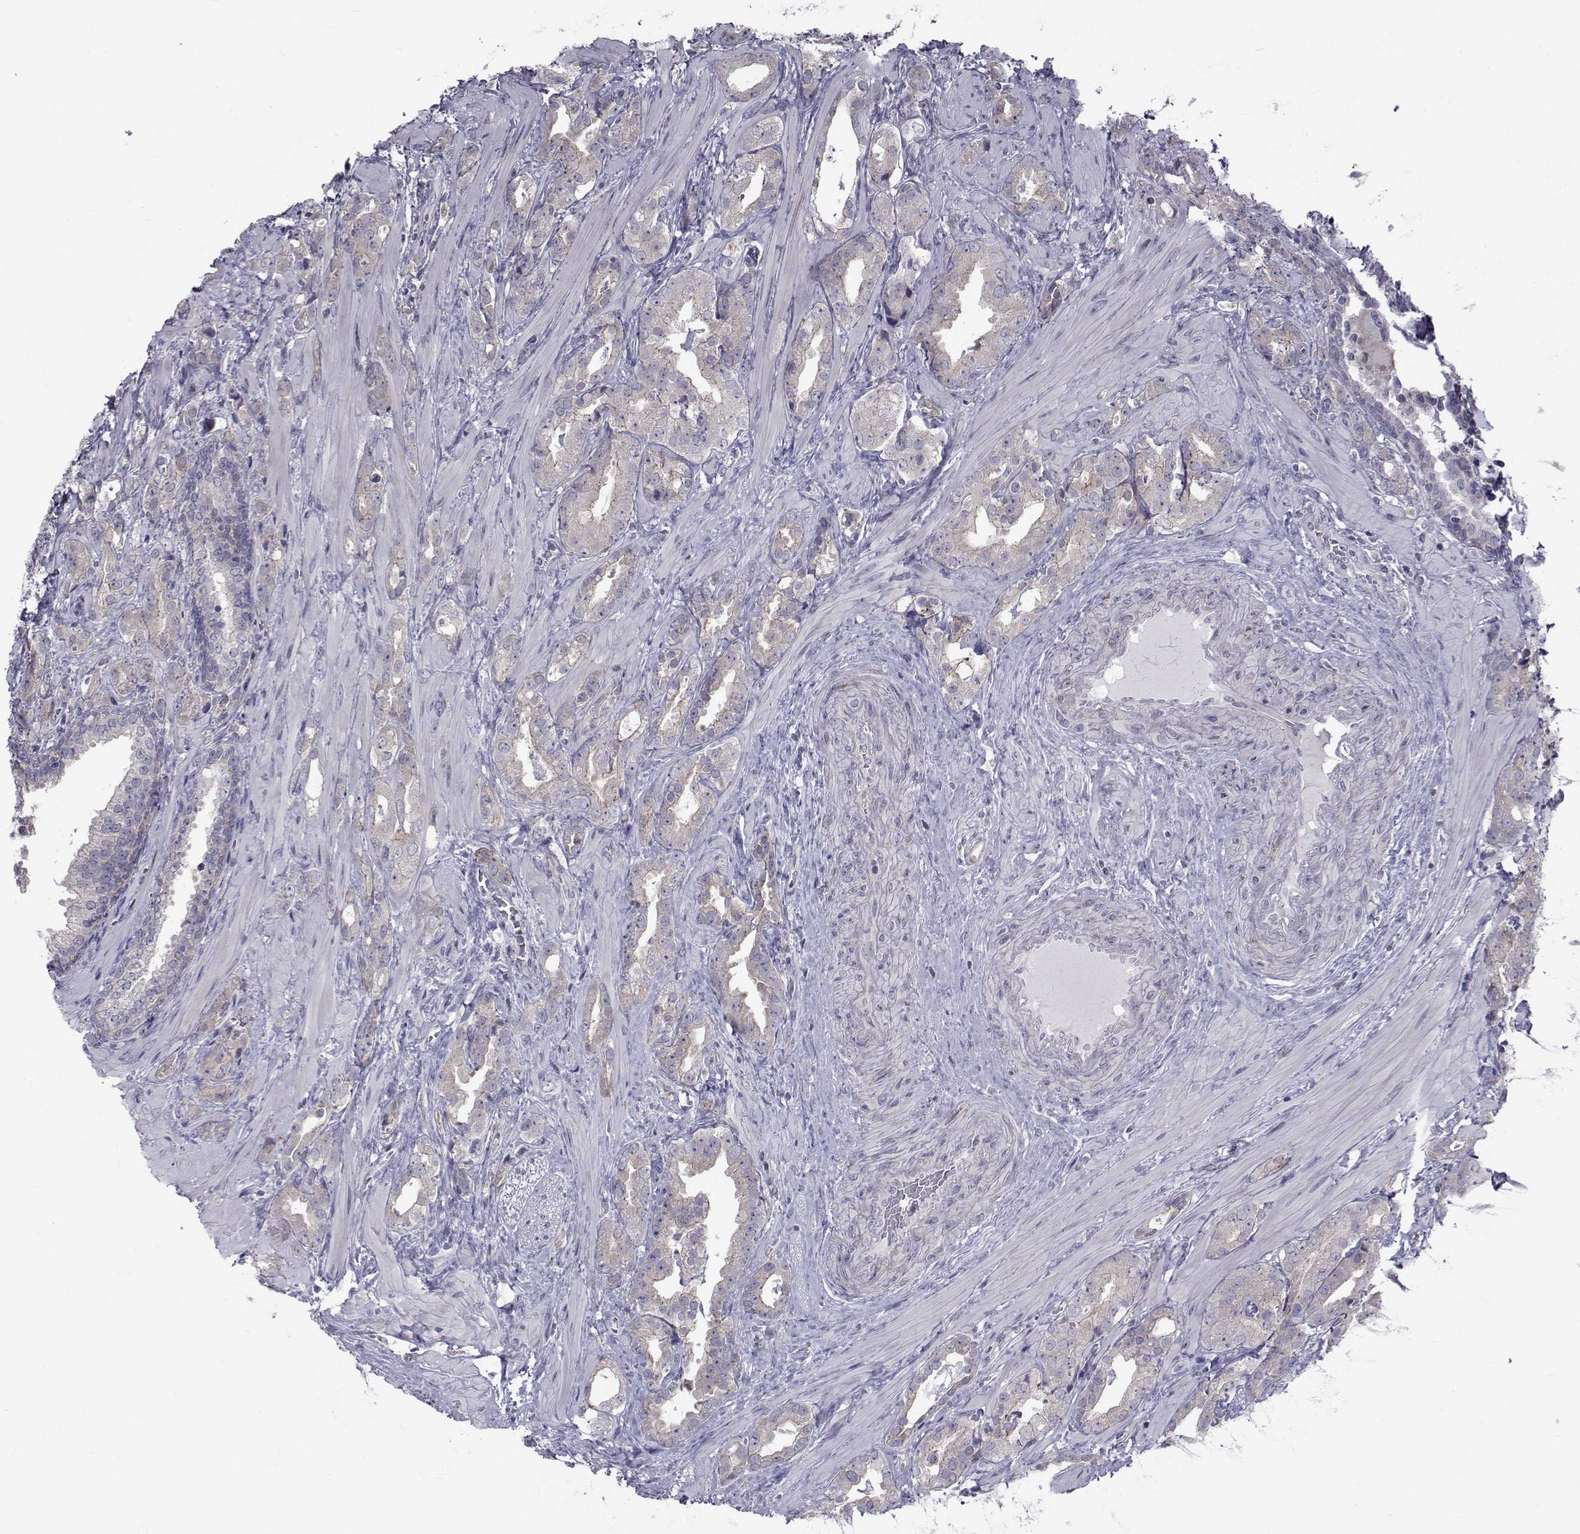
{"staining": {"intensity": "weak", "quantity": ">75%", "location": "cytoplasmic/membranous"}, "tissue": "prostate cancer", "cell_type": "Tumor cells", "image_type": "cancer", "snomed": [{"axis": "morphology", "description": "Adenocarcinoma, NOS"}, {"axis": "topography", "description": "Prostate"}], "caption": "Prostate cancer (adenocarcinoma) stained for a protein (brown) reveals weak cytoplasmic/membranous positive staining in approximately >75% of tumor cells.", "gene": "SLC30A10", "patient": {"sex": "male", "age": 57}}